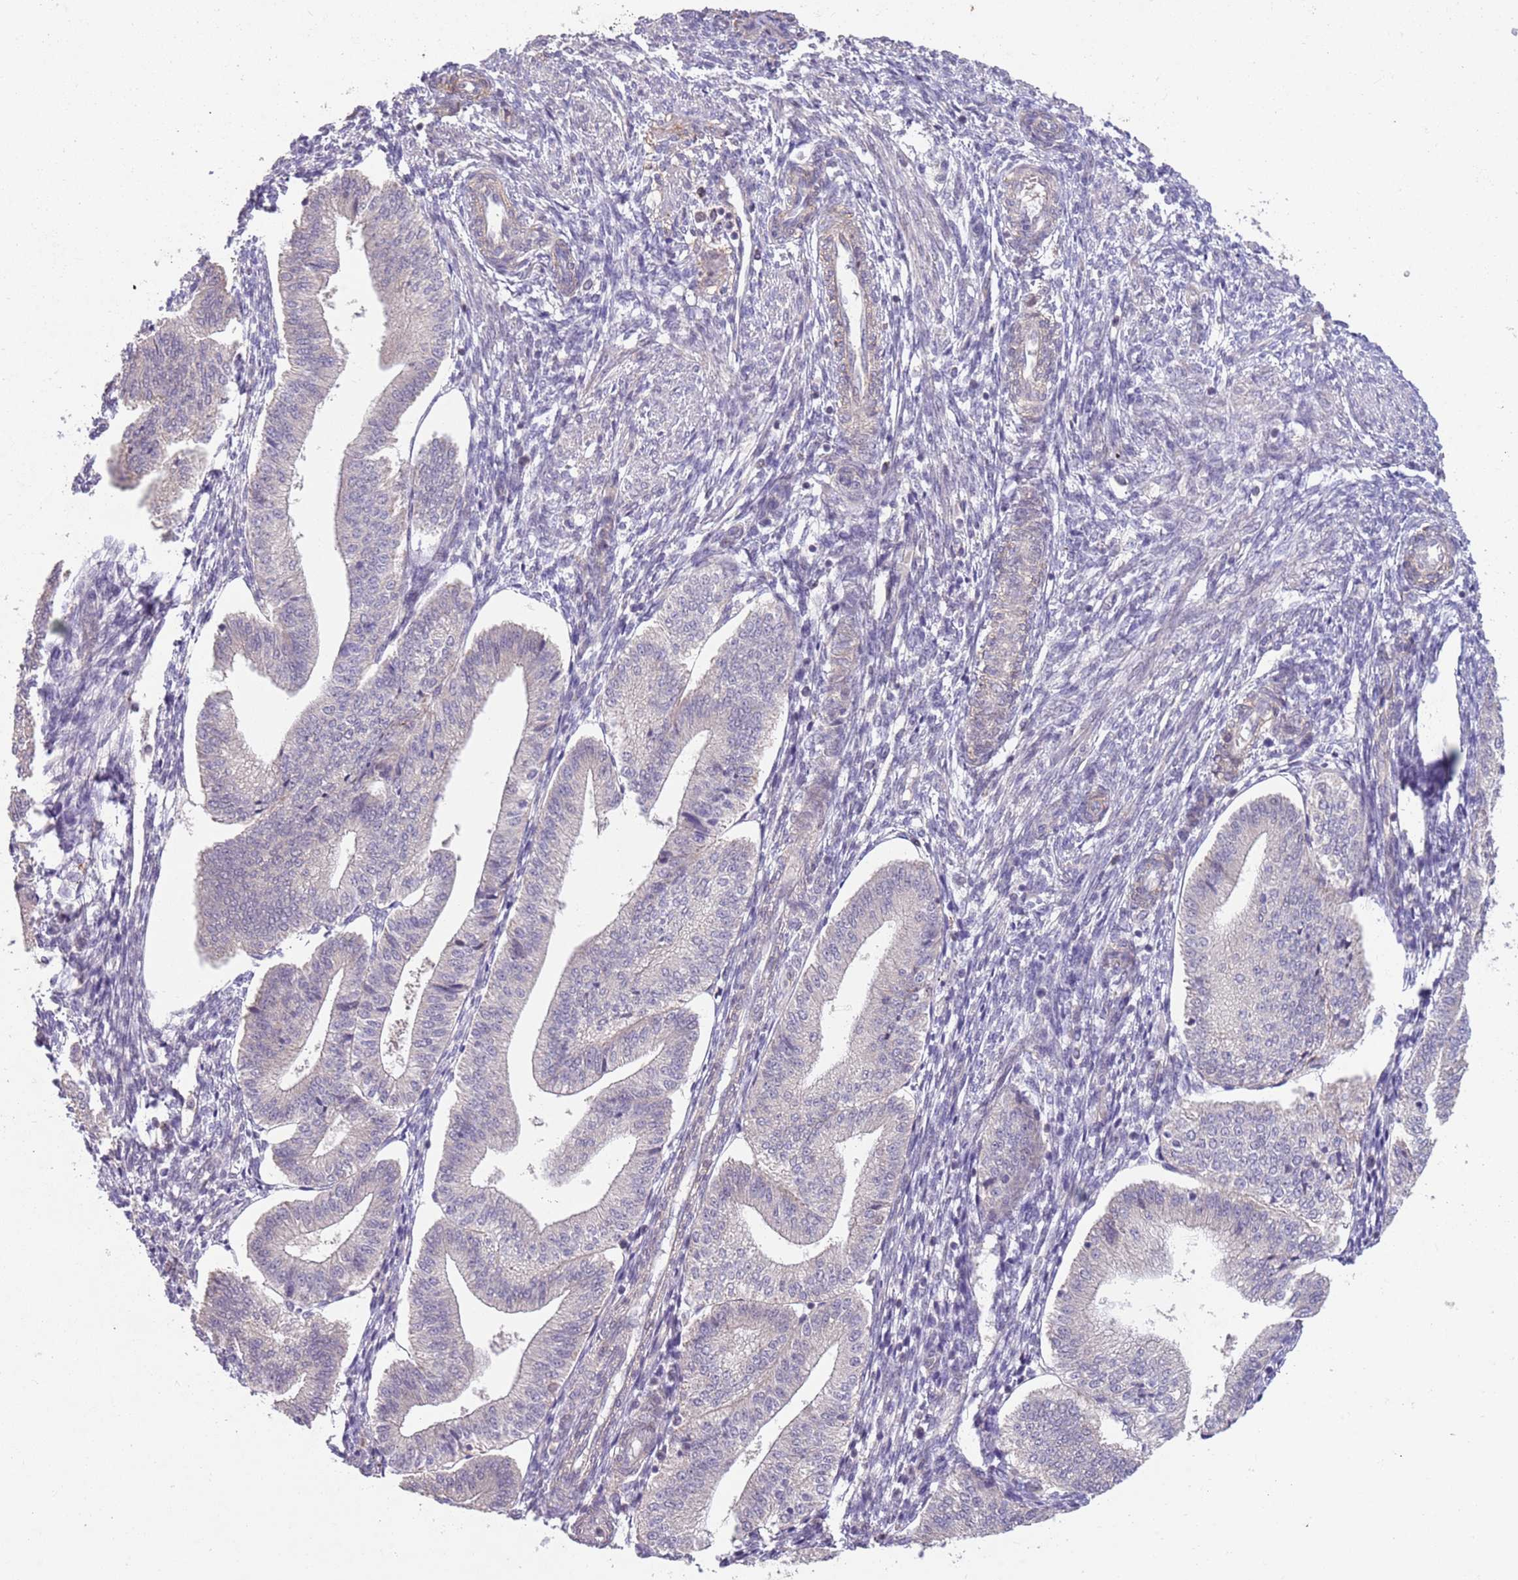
{"staining": {"intensity": "negative", "quantity": "none", "location": "none"}, "tissue": "endometrium", "cell_type": "Cells in endometrial stroma", "image_type": "normal", "snomed": [{"axis": "morphology", "description": "Normal tissue, NOS"}, {"axis": "topography", "description": "Endometrium"}], "caption": "IHC histopathology image of benign human endometrium stained for a protein (brown), which exhibits no staining in cells in endometrial stroma. (Brightfield microscopy of DAB (3,3'-diaminobenzidine) IHC at high magnification).", "gene": "MEI1", "patient": {"sex": "female", "age": 34}}